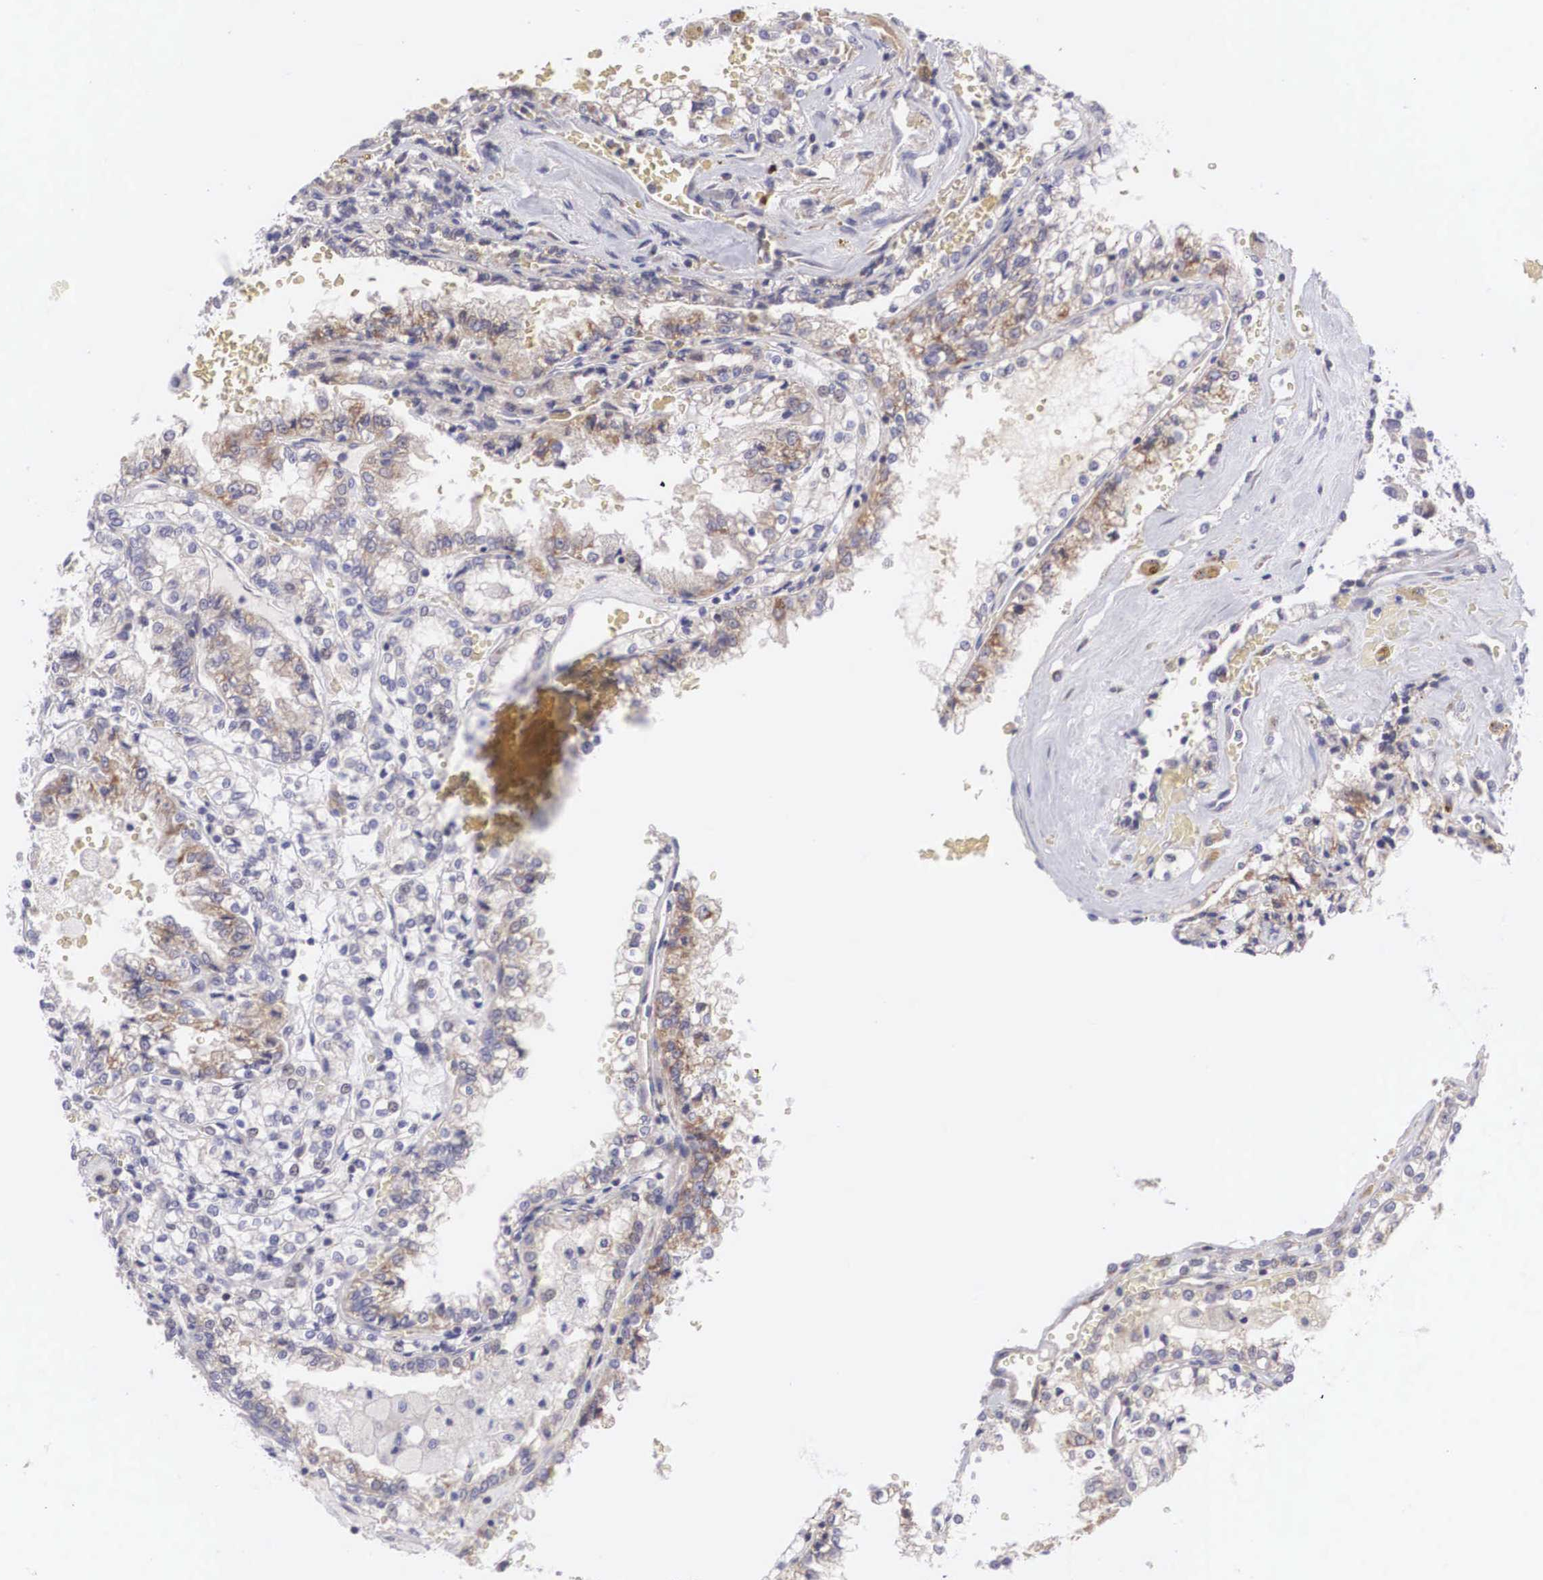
{"staining": {"intensity": "weak", "quantity": "25%-75%", "location": "cytoplasmic/membranous"}, "tissue": "renal cancer", "cell_type": "Tumor cells", "image_type": "cancer", "snomed": [{"axis": "morphology", "description": "Adenocarcinoma, NOS"}, {"axis": "topography", "description": "Kidney"}], "caption": "Immunohistochemistry (IHC) photomicrograph of renal cancer (adenocarcinoma) stained for a protein (brown), which exhibits low levels of weak cytoplasmic/membranous expression in about 25%-75% of tumor cells.", "gene": "TXLNG", "patient": {"sex": "female", "age": 56}}